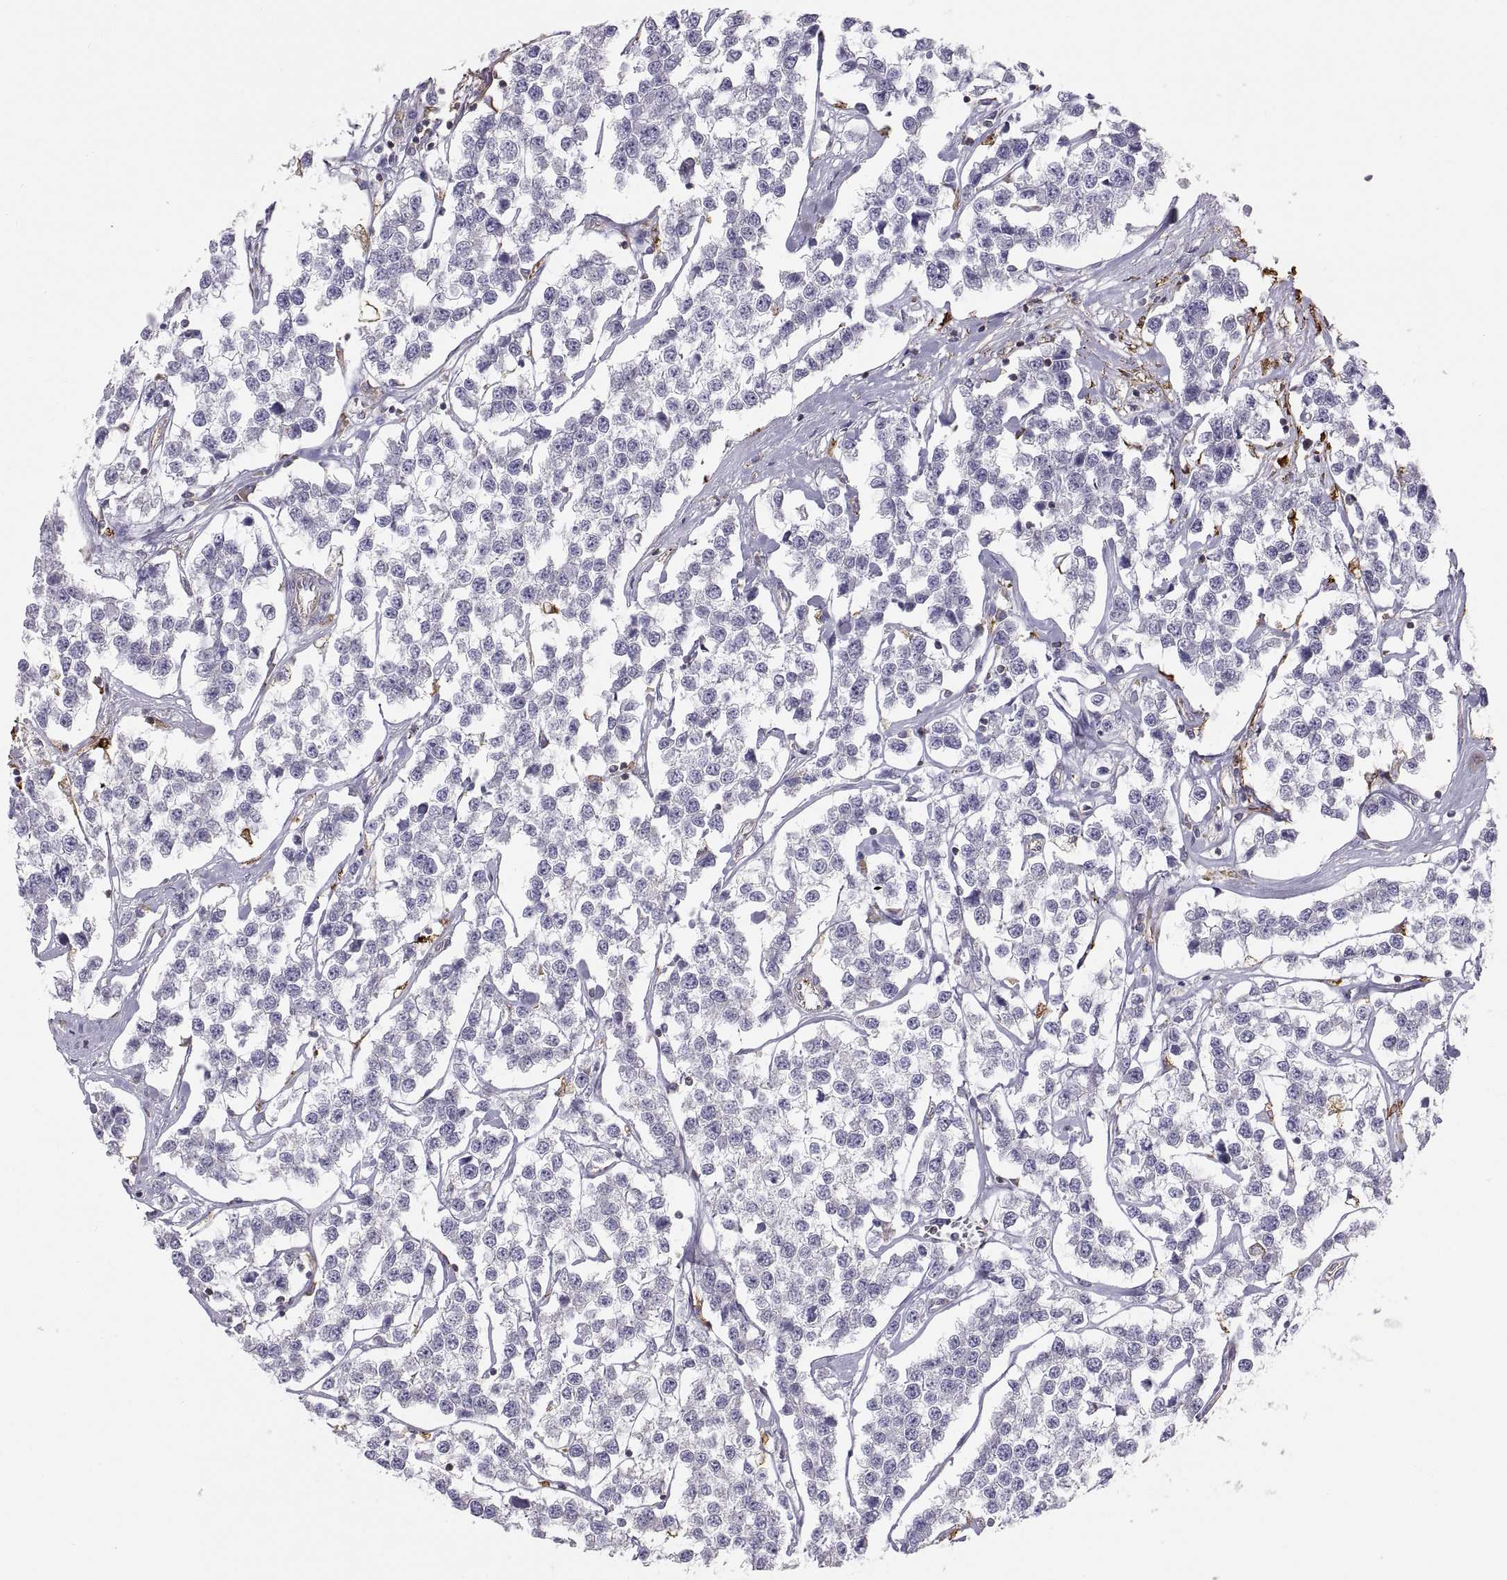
{"staining": {"intensity": "negative", "quantity": "none", "location": "none"}, "tissue": "testis cancer", "cell_type": "Tumor cells", "image_type": "cancer", "snomed": [{"axis": "morphology", "description": "Seminoma, NOS"}, {"axis": "topography", "description": "Testis"}], "caption": "DAB (3,3'-diaminobenzidine) immunohistochemical staining of testis cancer displays no significant positivity in tumor cells.", "gene": "ERO1A", "patient": {"sex": "male", "age": 59}}